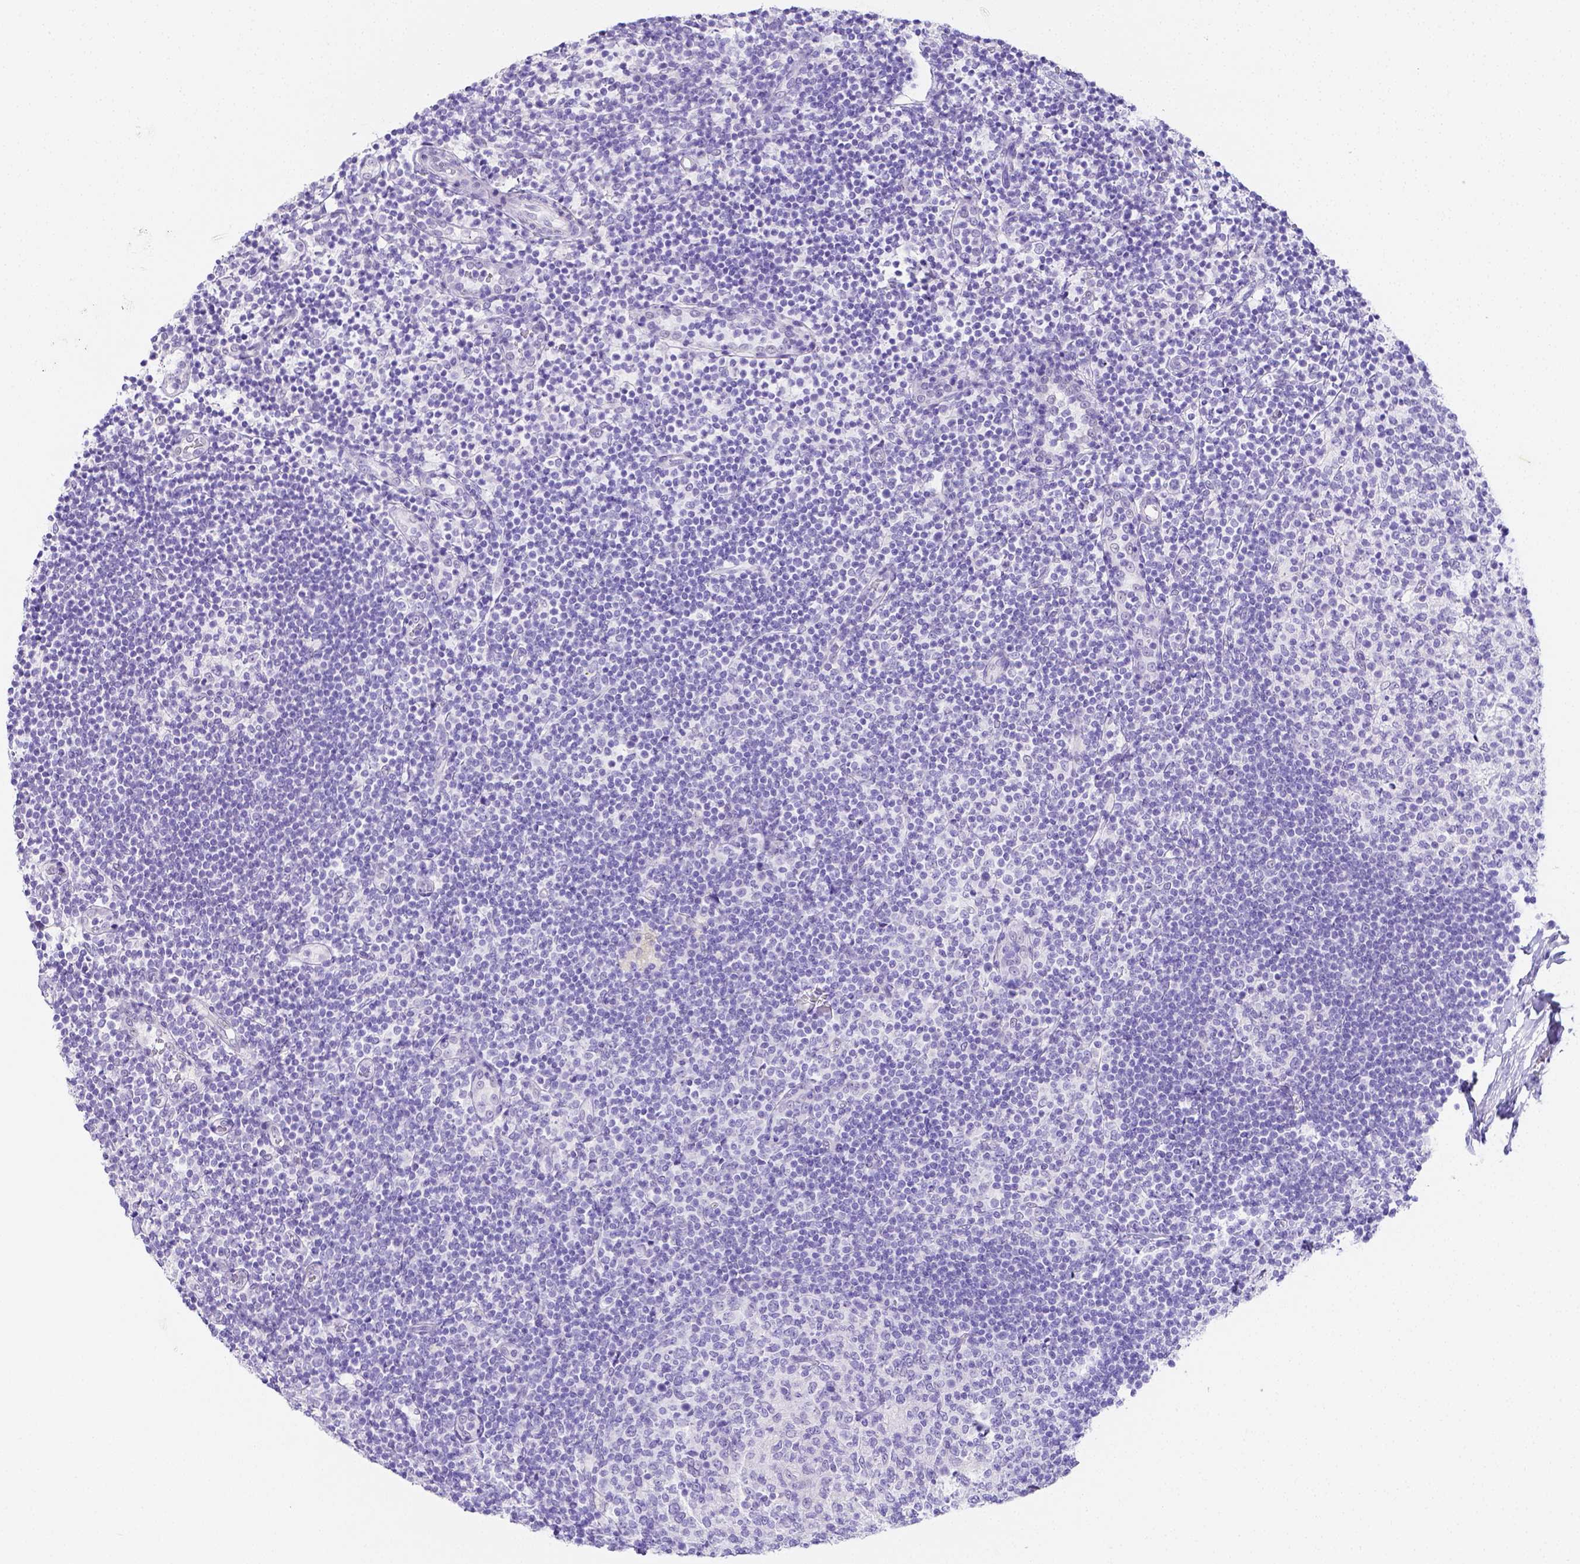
{"staining": {"intensity": "negative", "quantity": "none", "location": "none"}, "tissue": "tonsil", "cell_type": "Germinal center cells", "image_type": "normal", "snomed": [{"axis": "morphology", "description": "Normal tissue, NOS"}, {"axis": "topography", "description": "Tonsil"}], "caption": "Germinal center cells show no significant staining in benign tonsil. (Immunohistochemistry (ihc), brightfield microscopy, high magnification).", "gene": "ARHGAP36", "patient": {"sex": "female", "age": 10}}